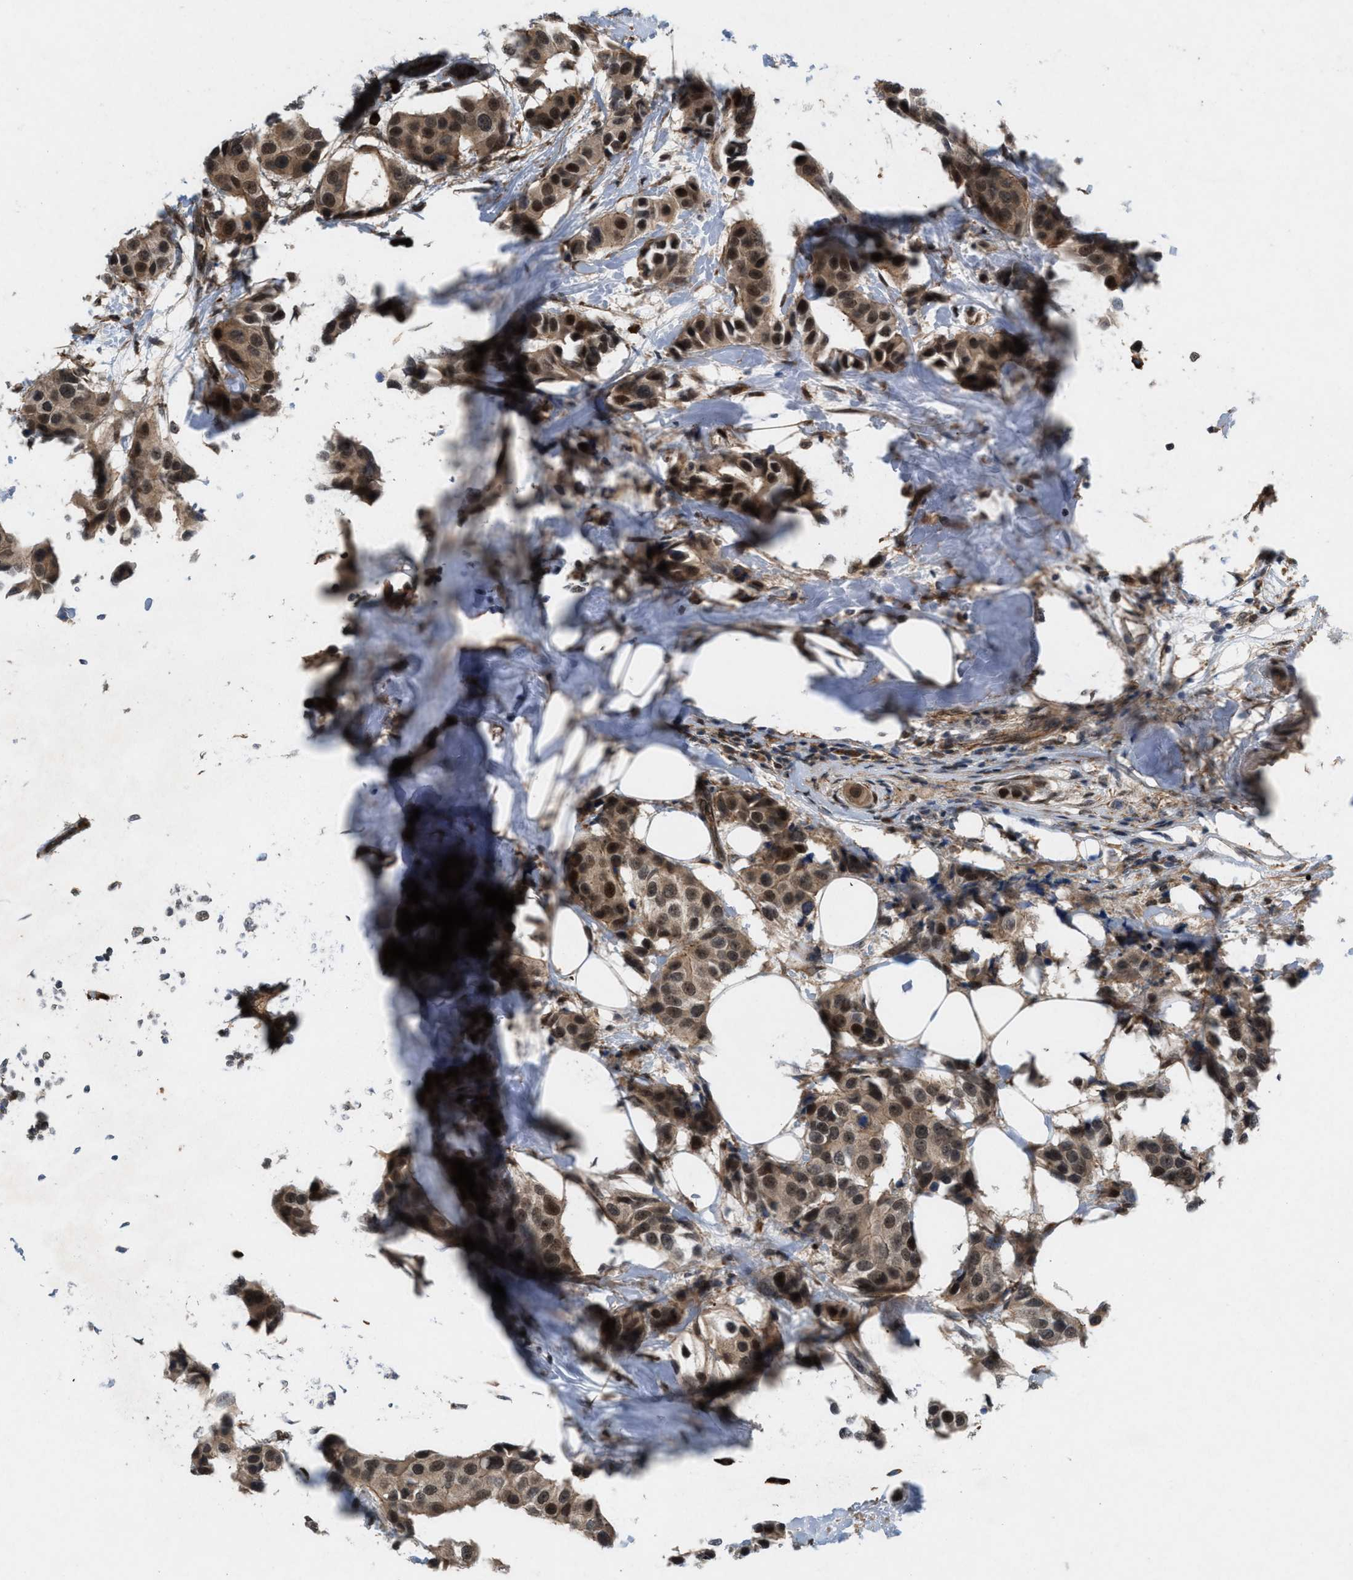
{"staining": {"intensity": "strong", "quantity": ">75%", "location": "cytoplasmic/membranous,nuclear"}, "tissue": "breast cancer", "cell_type": "Tumor cells", "image_type": "cancer", "snomed": [{"axis": "morphology", "description": "Normal tissue, NOS"}, {"axis": "morphology", "description": "Duct carcinoma"}, {"axis": "topography", "description": "Breast"}], "caption": "Approximately >75% of tumor cells in breast cancer display strong cytoplasmic/membranous and nuclear protein positivity as visualized by brown immunohistochemical staining.", "gene": "MFSD6", "patient": {"sex": "female", "age": 39}}